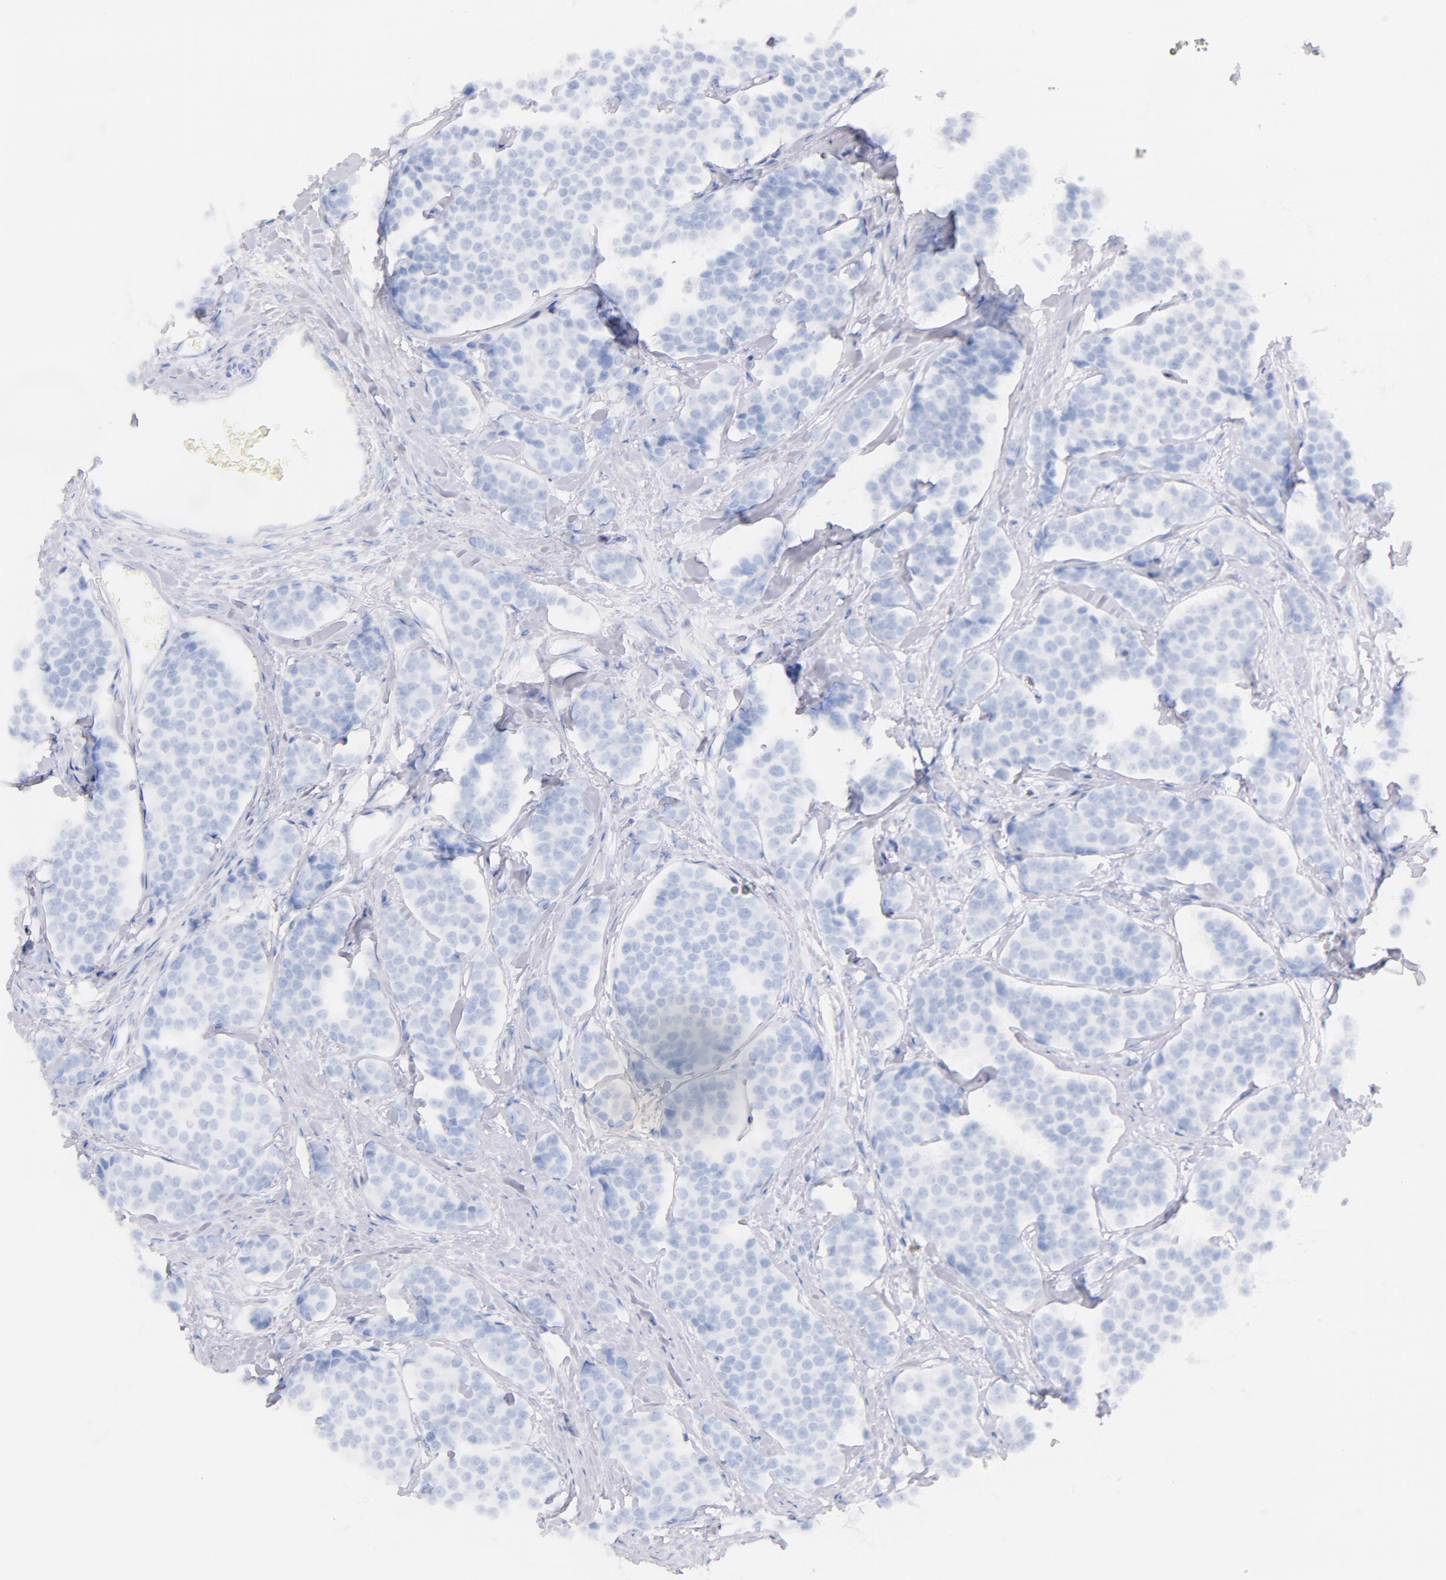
{"staining": {"intensity": "negative", "quantity": "none", "location": "none"}, "tissue": "carcinoid", "cell_type": "Tumor cells", "image_type": "cancer", "snomed": [{"axis": "morphology", "description": "Carcinoid, malignant, NOS"}, {"axis": "topography", "description": "Small intestine"}], "caption": "The histopathology image displays no staining of tumor cells in carcinoid (malignant).", "gene": "CD44", "patient": {"sex": "male", "age": 60}}